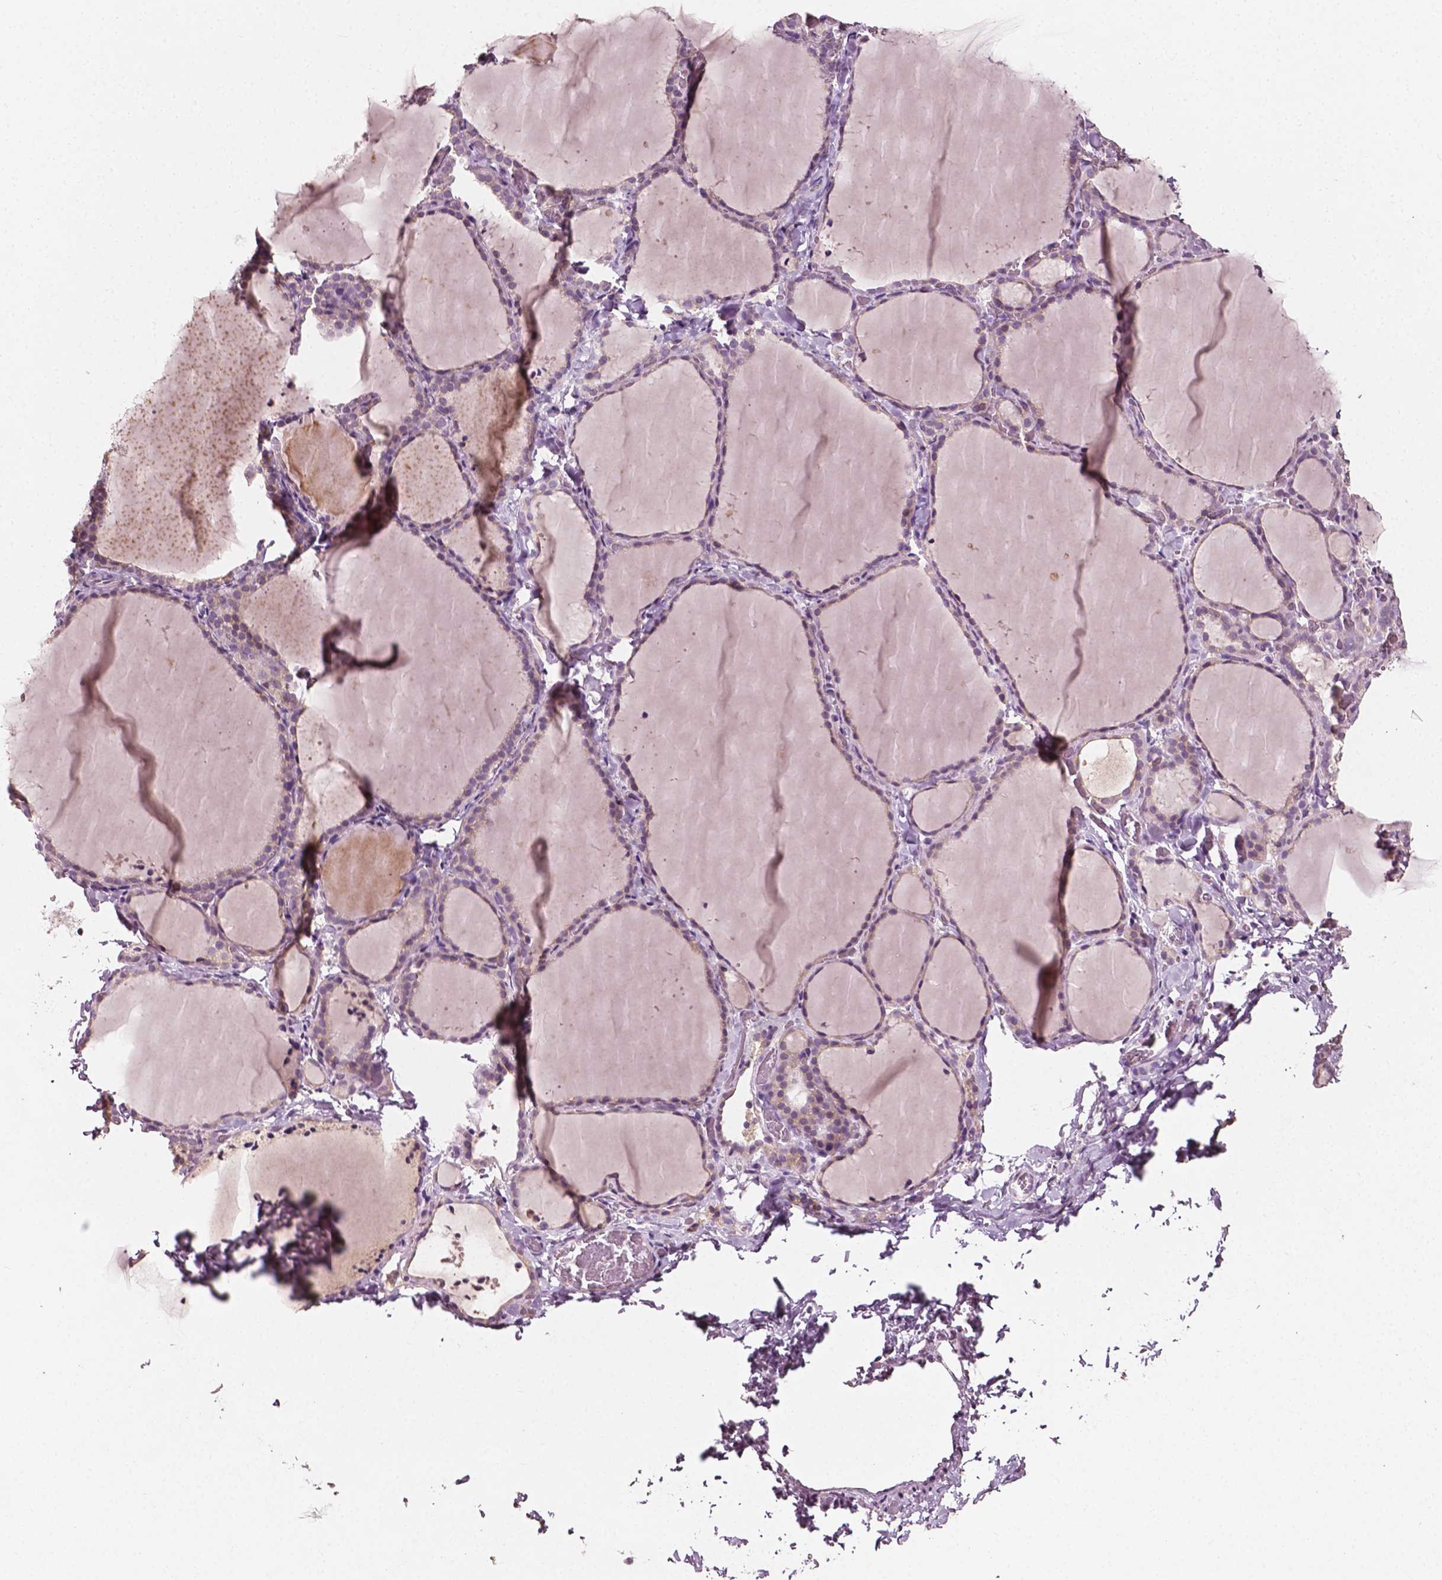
{"staining": {"intensity": "weak", "quantity": "<25%", "location": "cytoplasmic/membranous"}, "tissue": "thyroid gland", "cell_type": "Glandular cells", "image_type": "normal", "snomed": [{"axis": "morphology", "description": "Normal tissue, NOS"}, {"axis": "topography", "description": "Thyroid gland"}], "caption": "This is an immunohistochemistry photomicrograph of benign human thyroid gland. There is no expression in glandular cells.", "gene": "PLA2R1", "patient": {"sex": "female", "age": 22}}